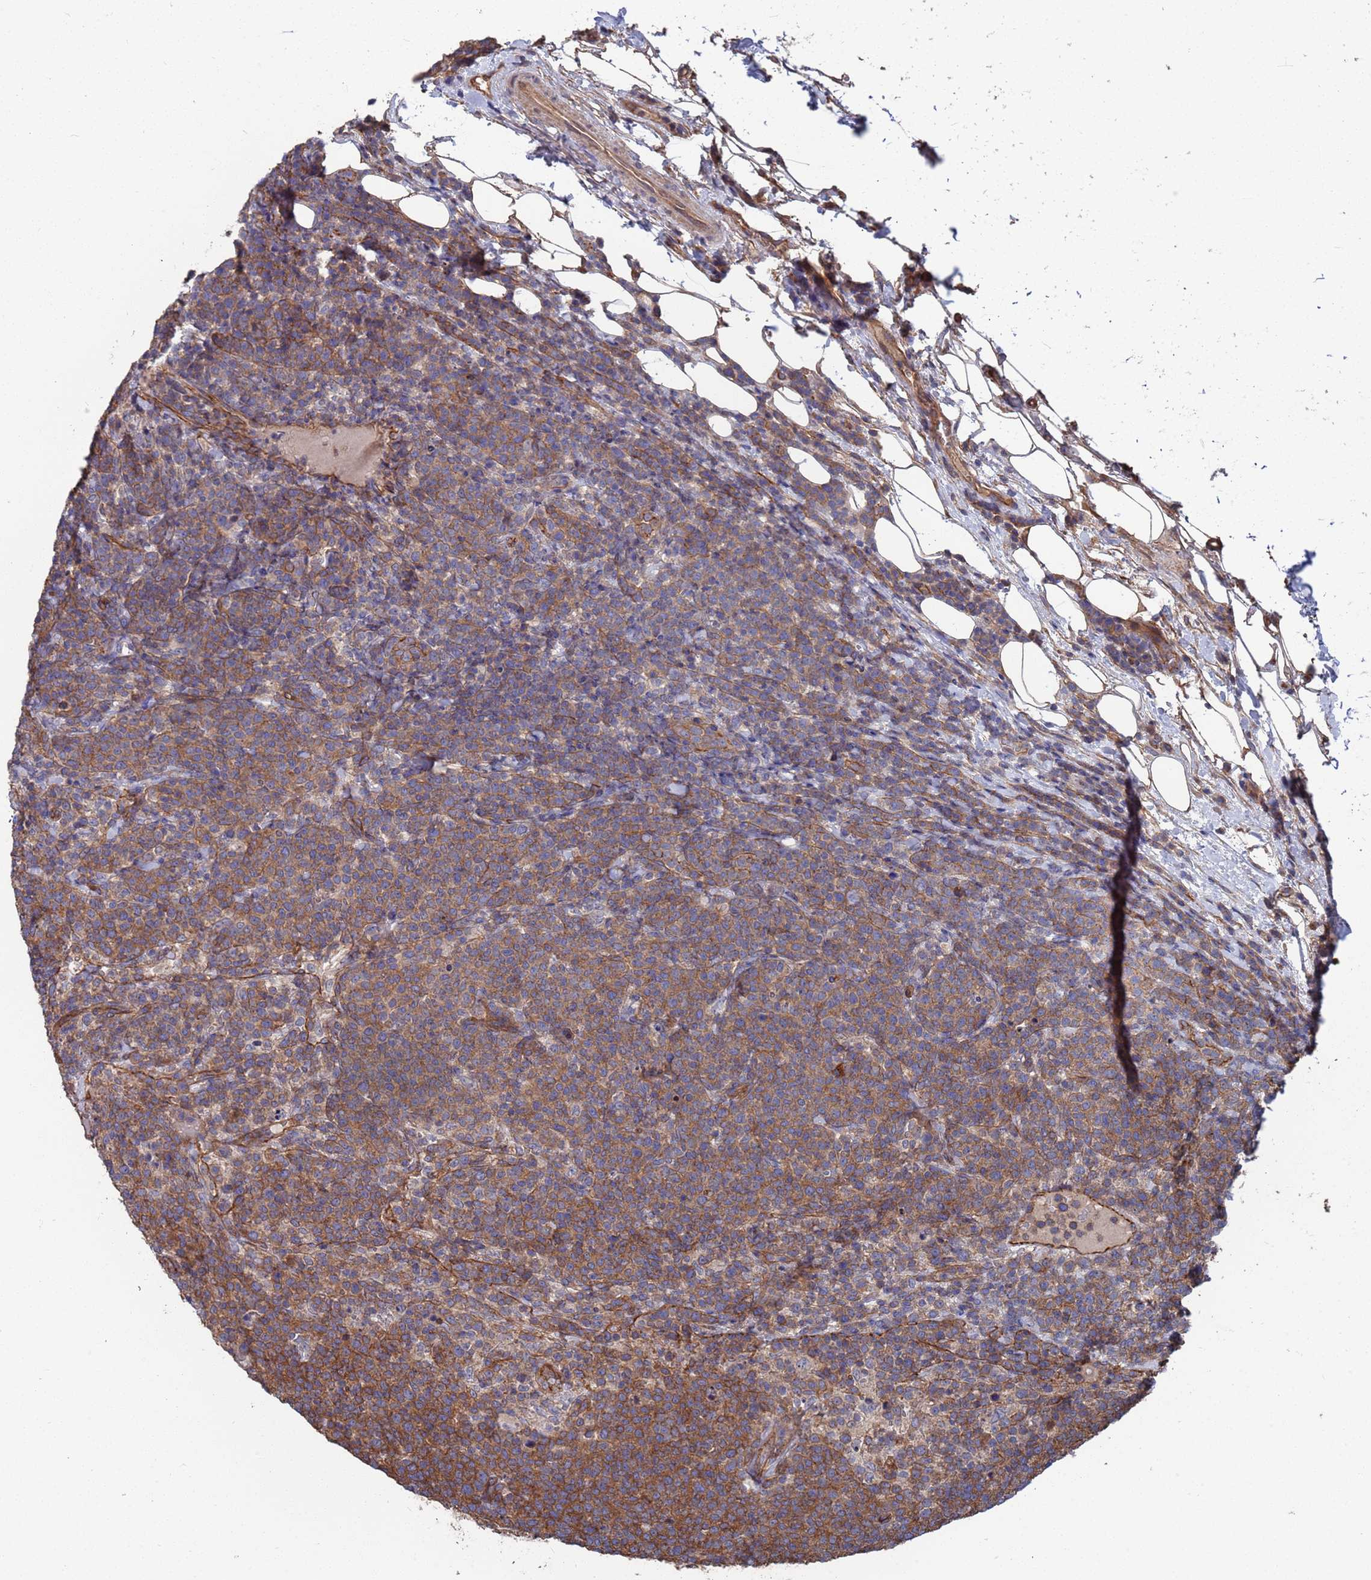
{"staining": {"intensity": "weak", "quantity": ">75%", "location": "cytoplasmic/membranous"}, "tissue": "lymphoma", "cell_type": "Tumor cells", "image_type": "cancer", "snomed": [{"axis": "morphology", "description": "Malignant lymphoma, non-Hodgkin's type, High grade"}, {"axis": "topography", "description": "Lymph node"}], "caption": "This is a micrograph of immunohistochemistry staining of high-grade malignant lymphoma, non-Hodgkin's type, which shows weak positivity in the cytoplasmic/membranous of tumor cells.", "gene": "NDUFAF6", "patient": {"sex": "male", "age": 61}}